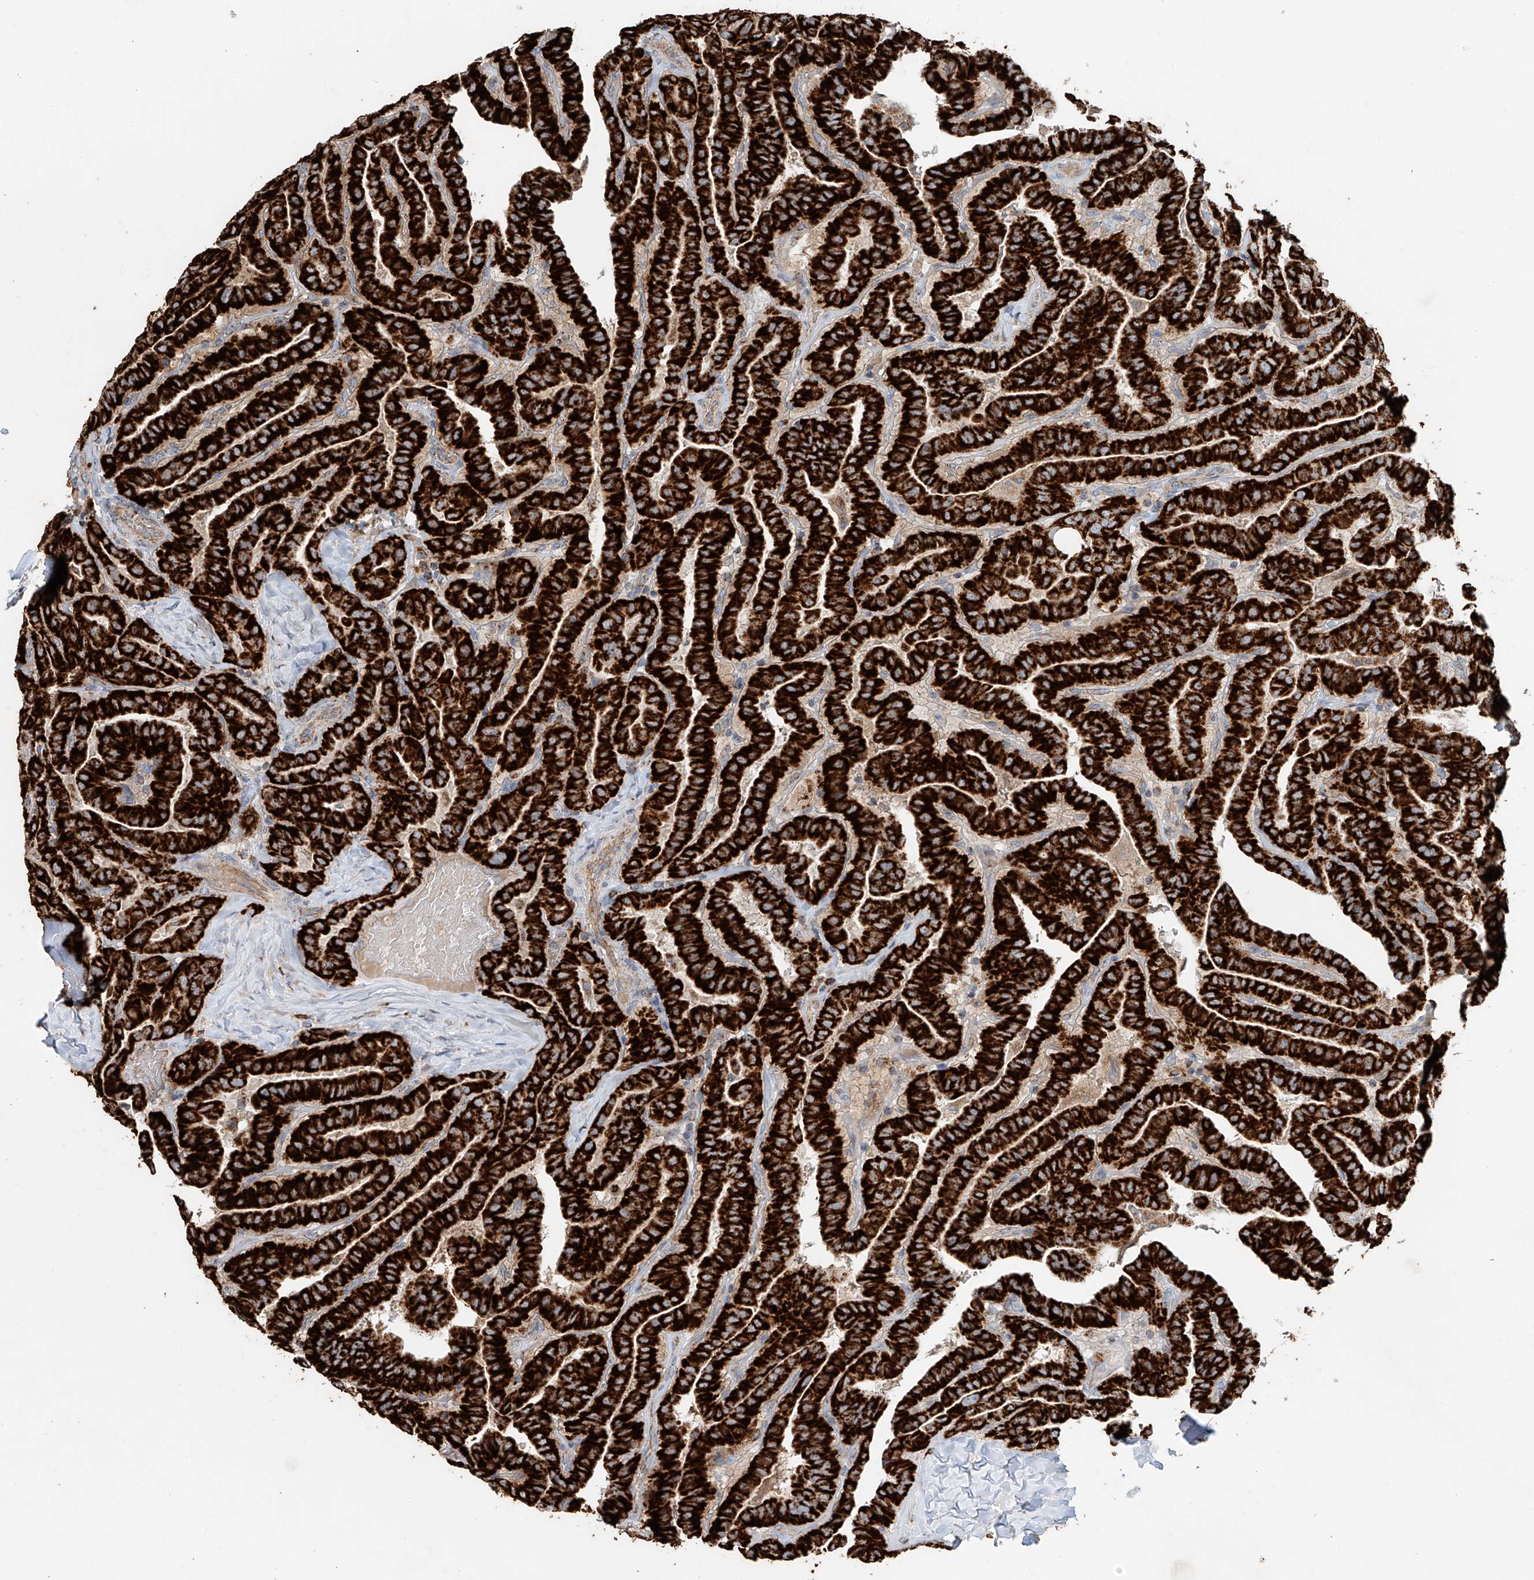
{"staining": {"intensity": "strong", "quantity": ">75%", "location": "cytoplasmic/membranous"}, "tissue": "thyroid cancer", "cell_type": "Tumor cells", "image_type": "cancer", "snomed": [{"axis": "morphology", "description": "Papillary adenocarcinoma, NOS"}, {"axis": "topography", "description": "Thyroid gland"}], "caption": "An IHC image of neoplastic tissue is shown. Protein staining in brown labels strong cytoplasmic/membranous positivity in thyroid cancer (papillary adenocarcinoma) within tumor cells.", "gene": "CARD10", "patient": {"sex": "male", "age": 77}}